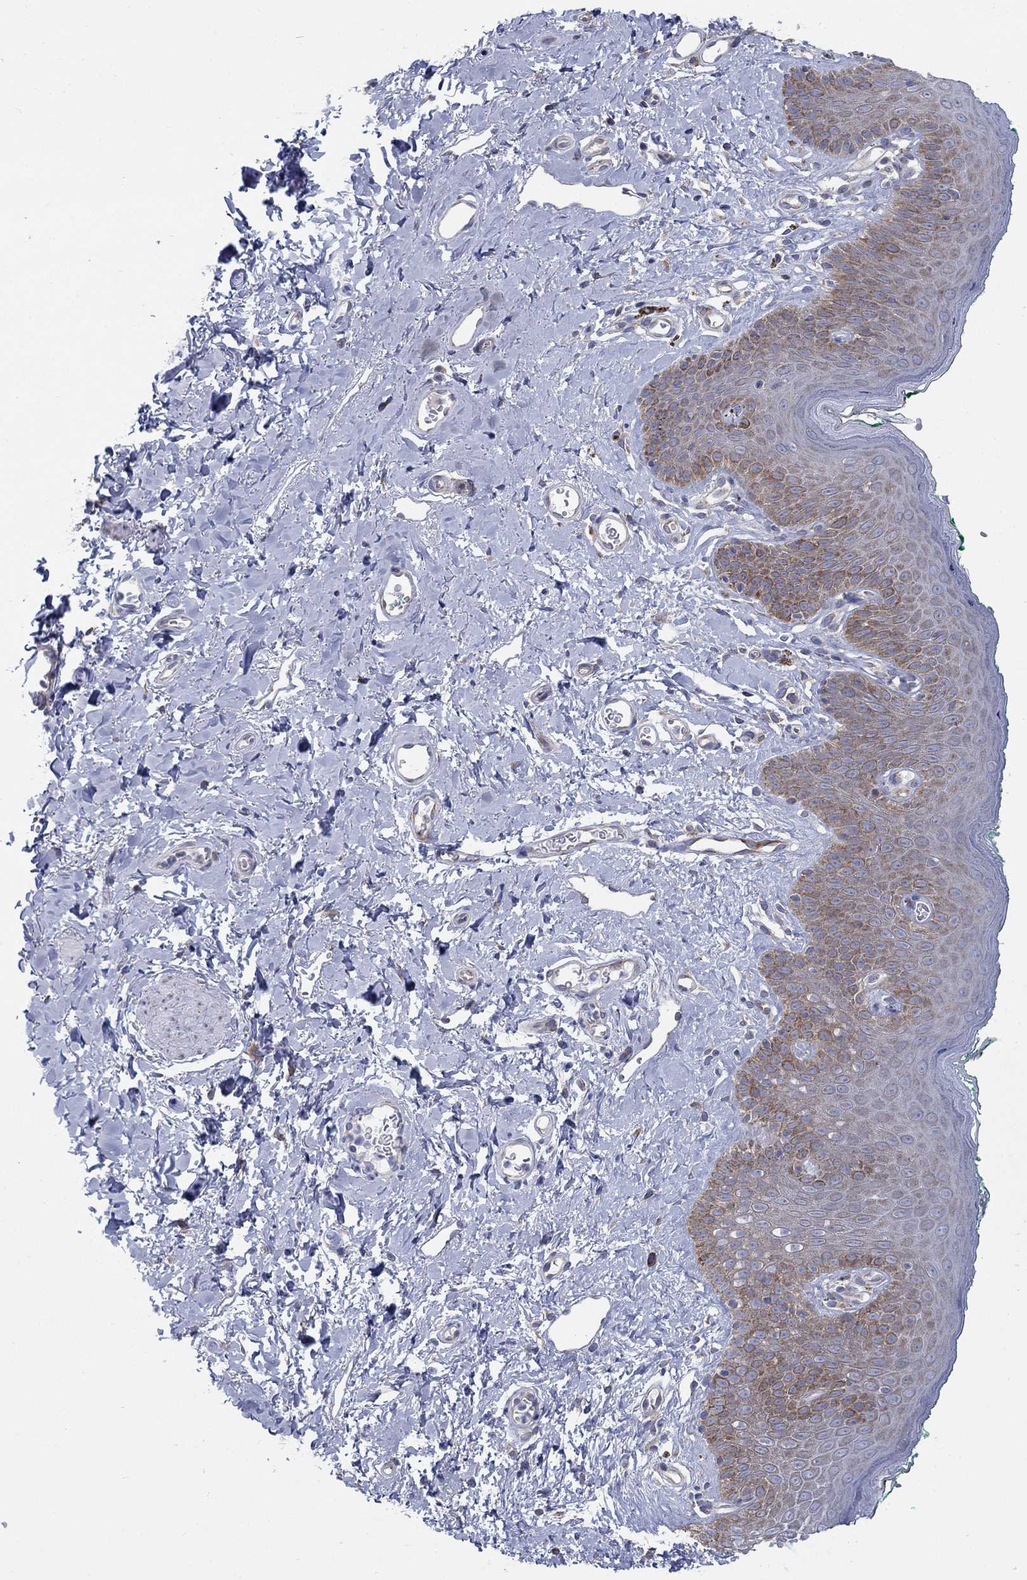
{"staining": {"intensity": "moderate", "quantity": "25%-75%", "location": "cytoplasmic/membranous"}, "tissue": "skin", "cell_type": "Epidermal cells", "image_type": "normal", "snomed": [{"axis": "morphology", "description": "Normal tissue, NOS"}, {"axis": "topography", "description": "Vulva"}], "caption": "IHC of unremarkable skin demonstrates medium levels of moderate cytoplasmic/membranous expression in approximately 25%-75% of epidermal cells.", "gene": "TMEM59", "patient": {"sex": "female", "age": 66}}